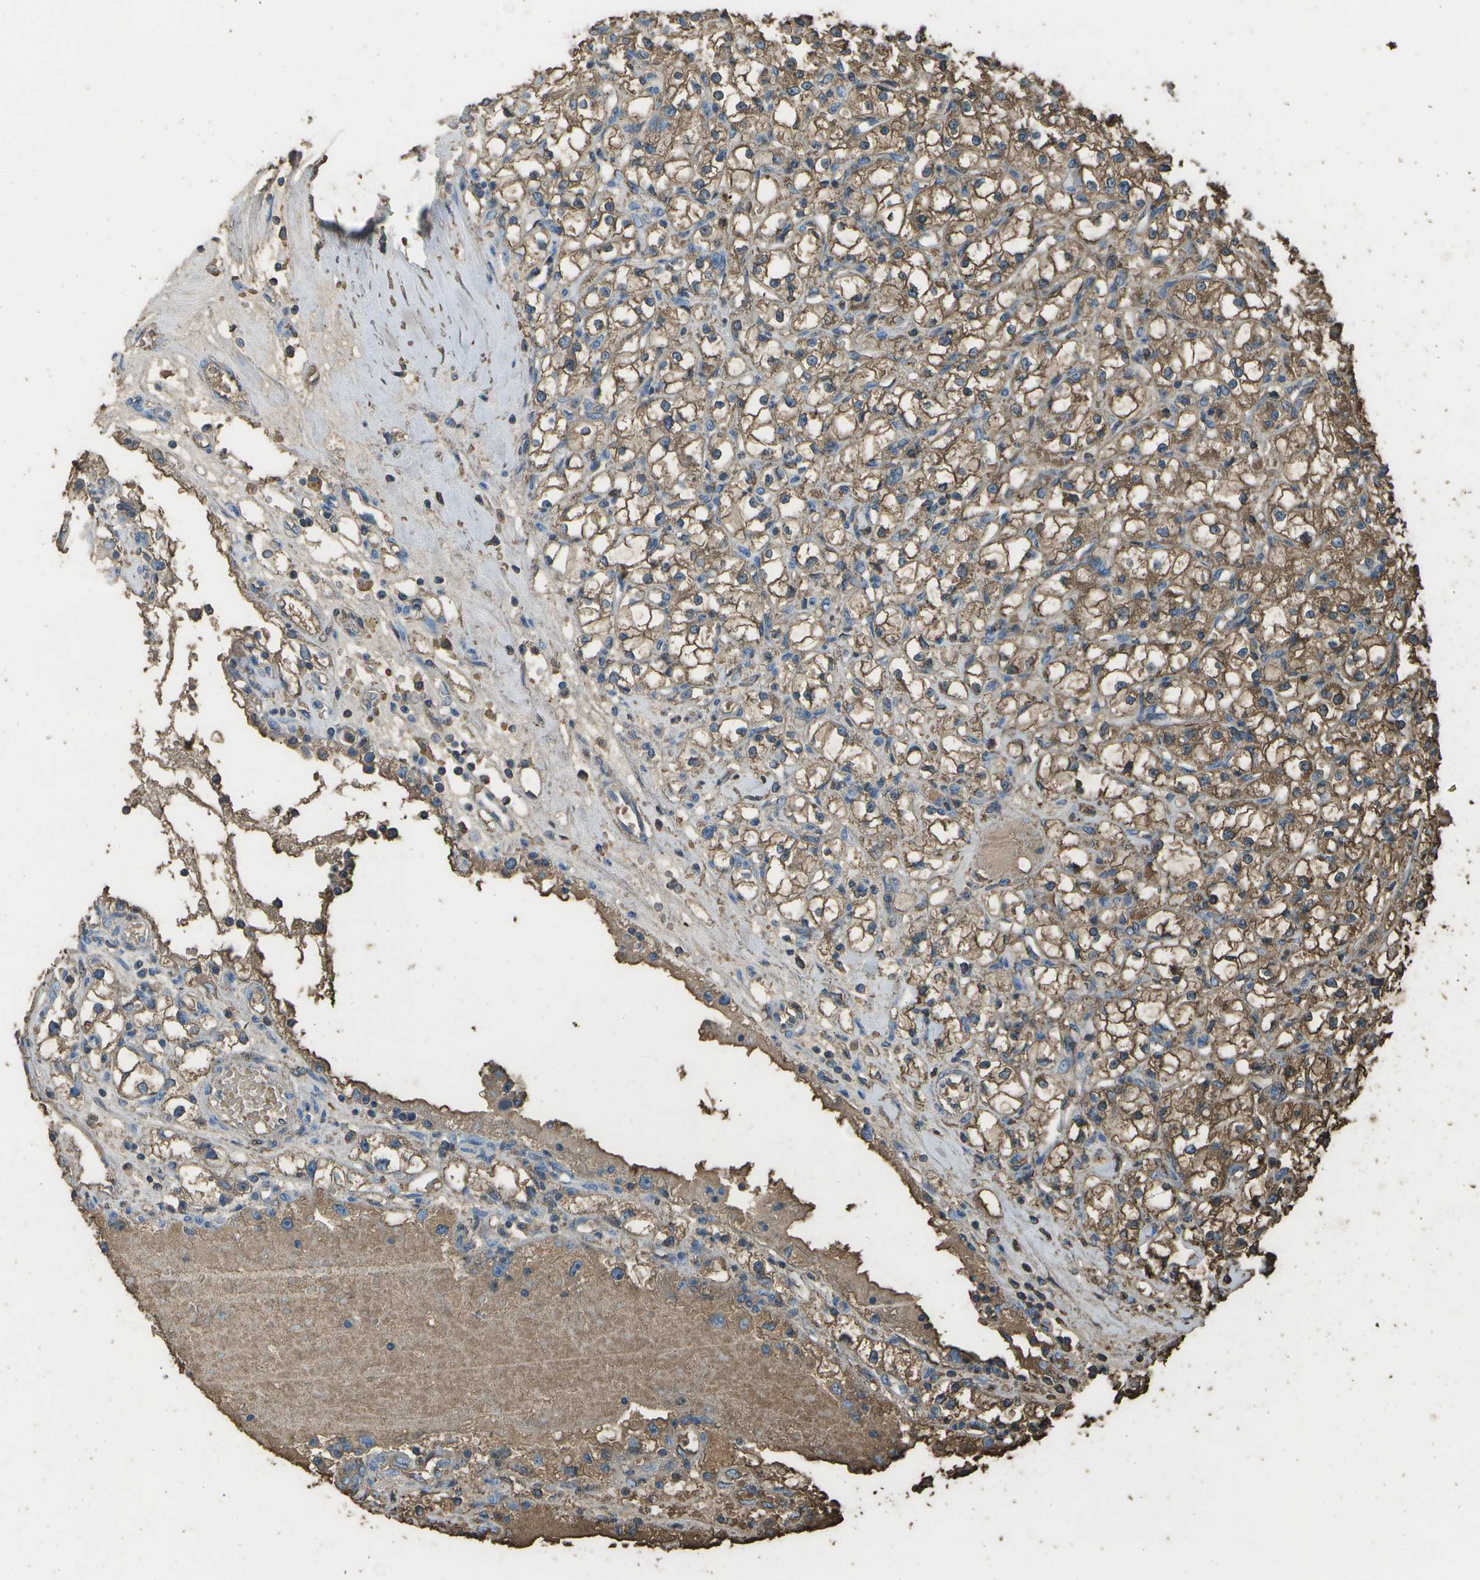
{"staining": {"intensity": "moderate", "quantity": "25%-75%", "location": "cytoplasmic/membranous"}, "tissue": "renal cancer", "cell_type": "Tumor cells", "image_type": "cancer", "snomed": [{"axis": "morphology", "description": "Adenocarcinoma, NOS"}, {"axis": "topography", "description": "Kidney"}], "caption": "Immunohistochemical staining of renal adenocarcinoma displays moderate cytoplasmic/membranous protein positivity in about 25%-75% of tumor cells. The protein of interest is shown in brown color, while the nuclei are stained blue.", "gene": "CYP4F11", "patient": {"sex": "male", "age": 56}}